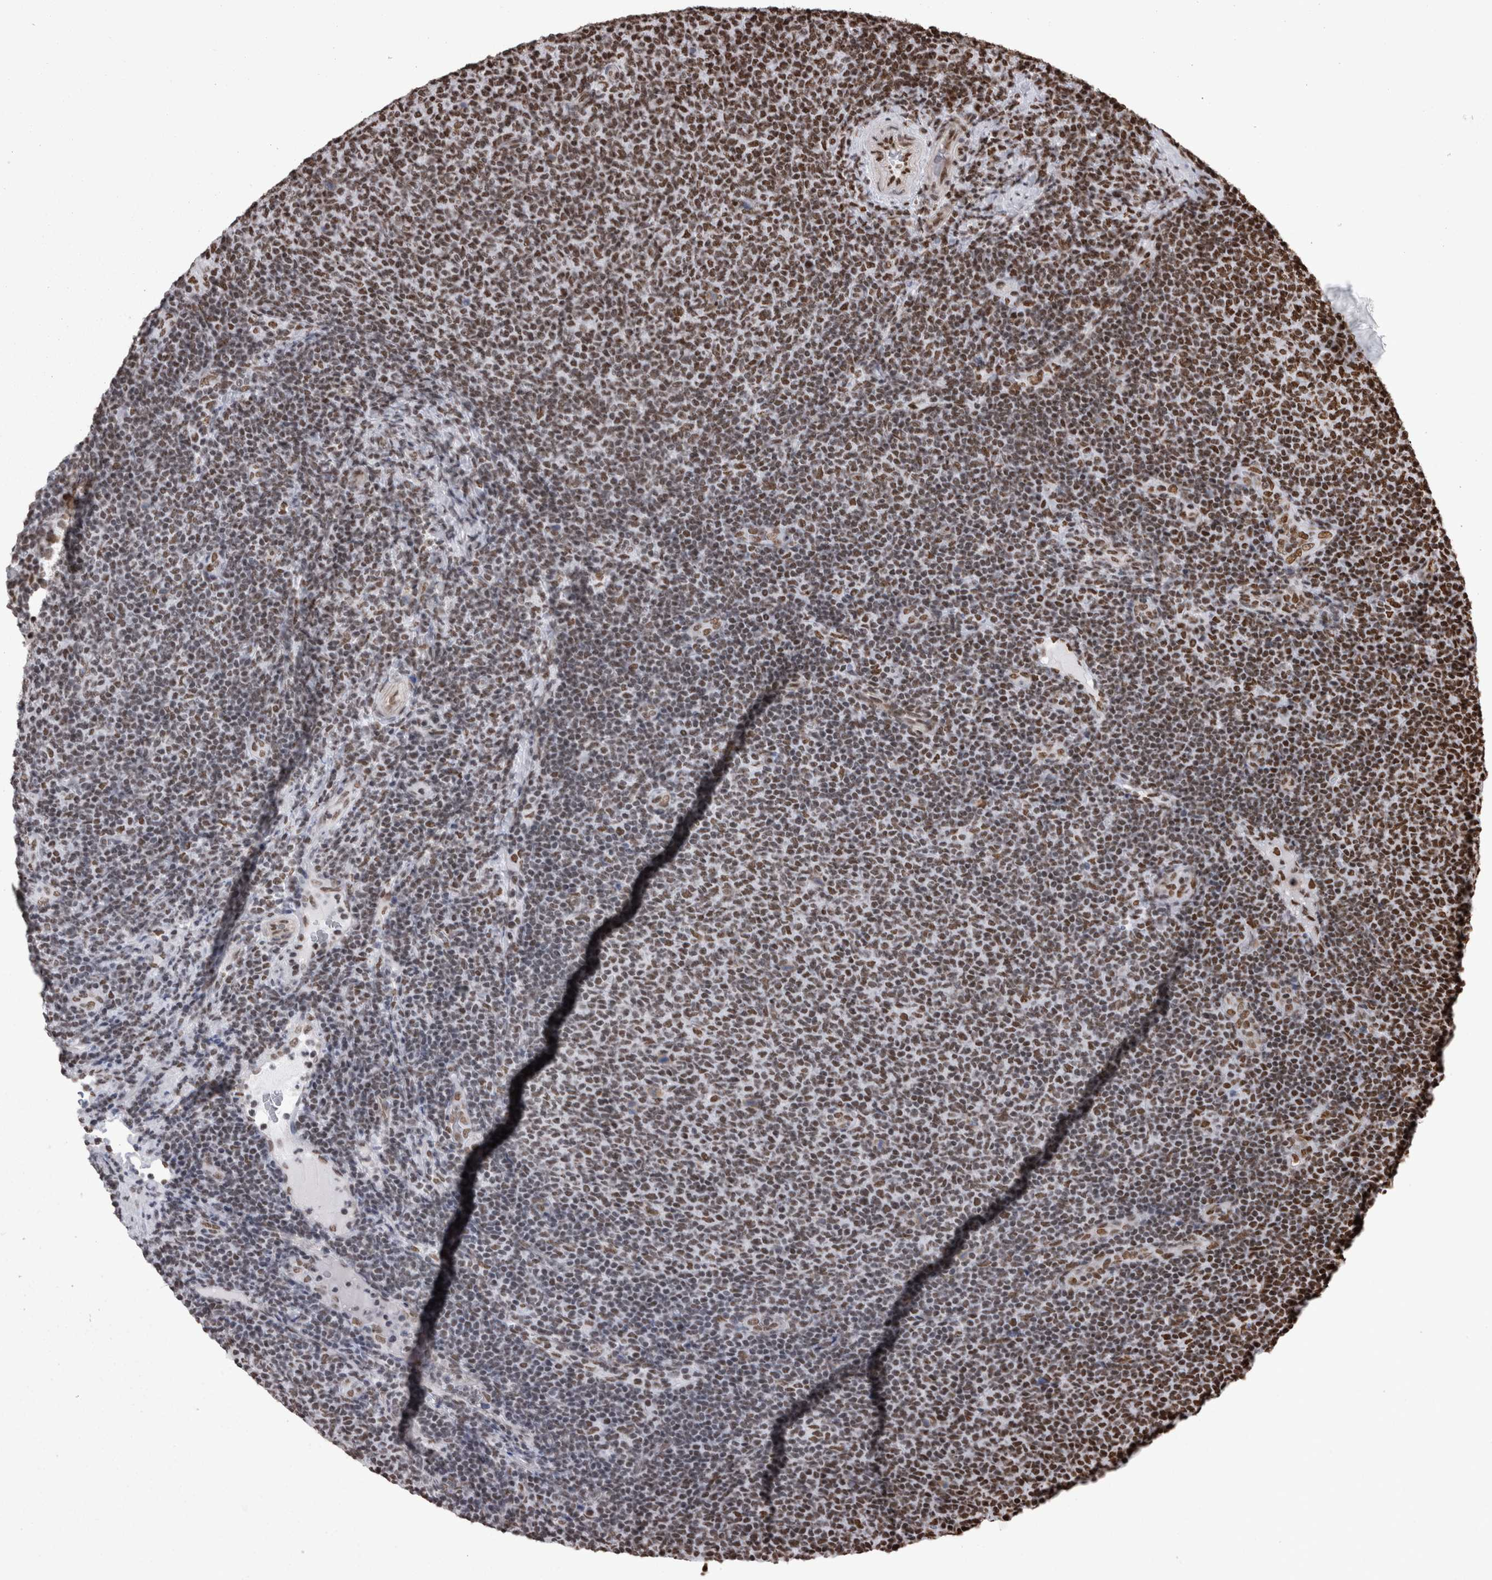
{"staining": {"intensity": "moderate", "quantity": ">75%", "location": "nuclear"}, "tissue": "lymphoma", "cell_type": "Tumor cells", "image_type": "cancer", "snomed": [{"axis": "morphology", "description": "Malignant lymphoma, non-Hodgkin's type, Low grade"}, {"axis": "topography", "description": "Lymph node"}], "caption": "IHC (DAB) staining of lymphoma shows moderate nuclear protein staining in about >75% of tumor cells.", "gene": "HNRNPM", "patient": {"sex": "male", "age": 66}}